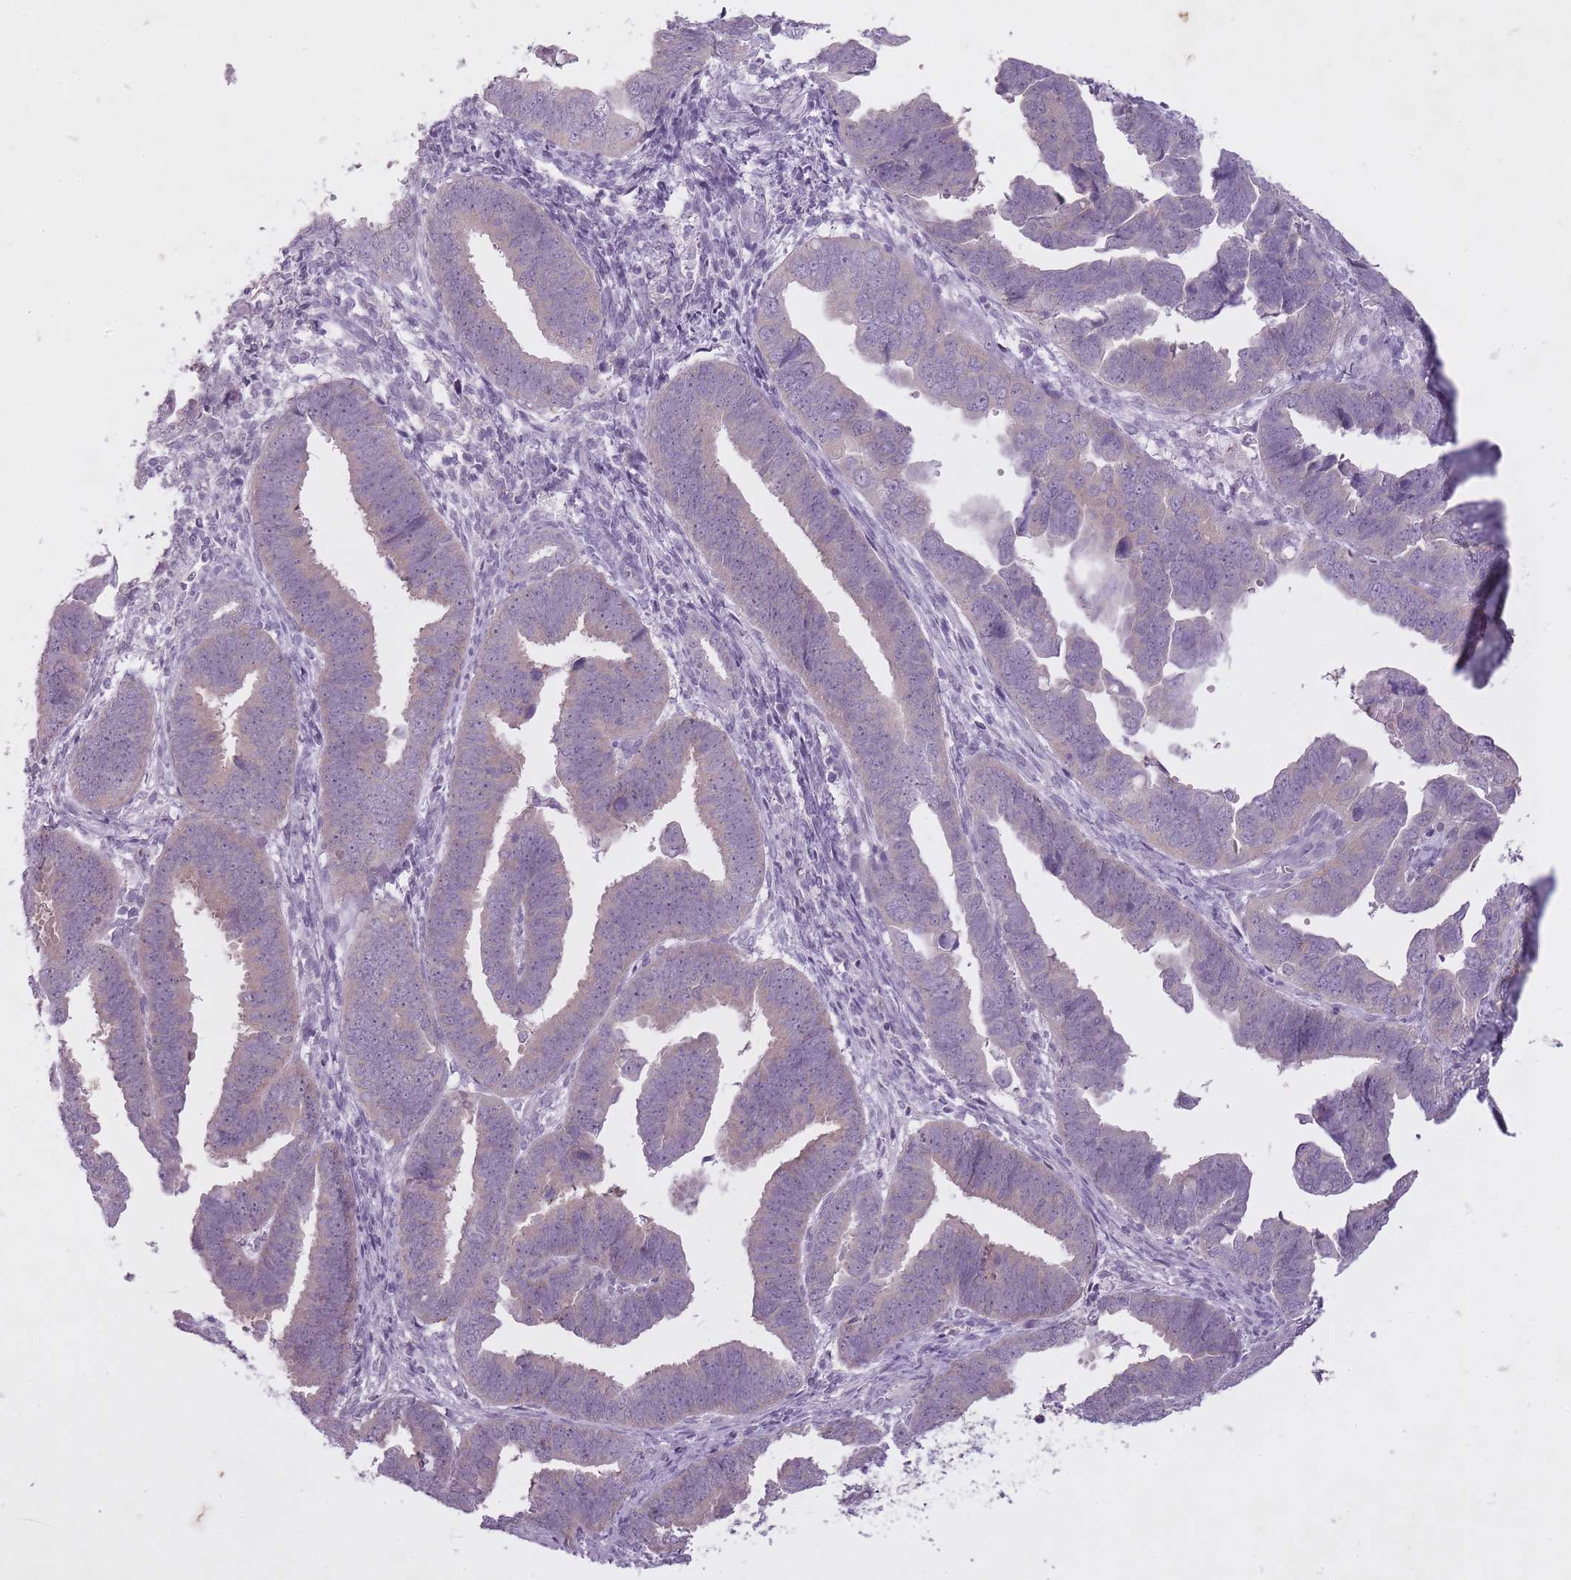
{"staining": {"intensity": "negative", "quantity": "none", "location": "none"}, "tissue": "endometrial cancer", "cell_type": "Tumor cells", "image_type": "cancer", "snomed": [{"axis": "morphology", "description": "Adenocarcinoma, NOS"}, {"axis": "topography", "description": "Endometrium"}], "caption": "Immunohistochemistry of human endometrial adenocarcinoma reveals no expression in tumor cells.", "gene": "FAM43B", "patient": {"sex": "female", "age": 75}}